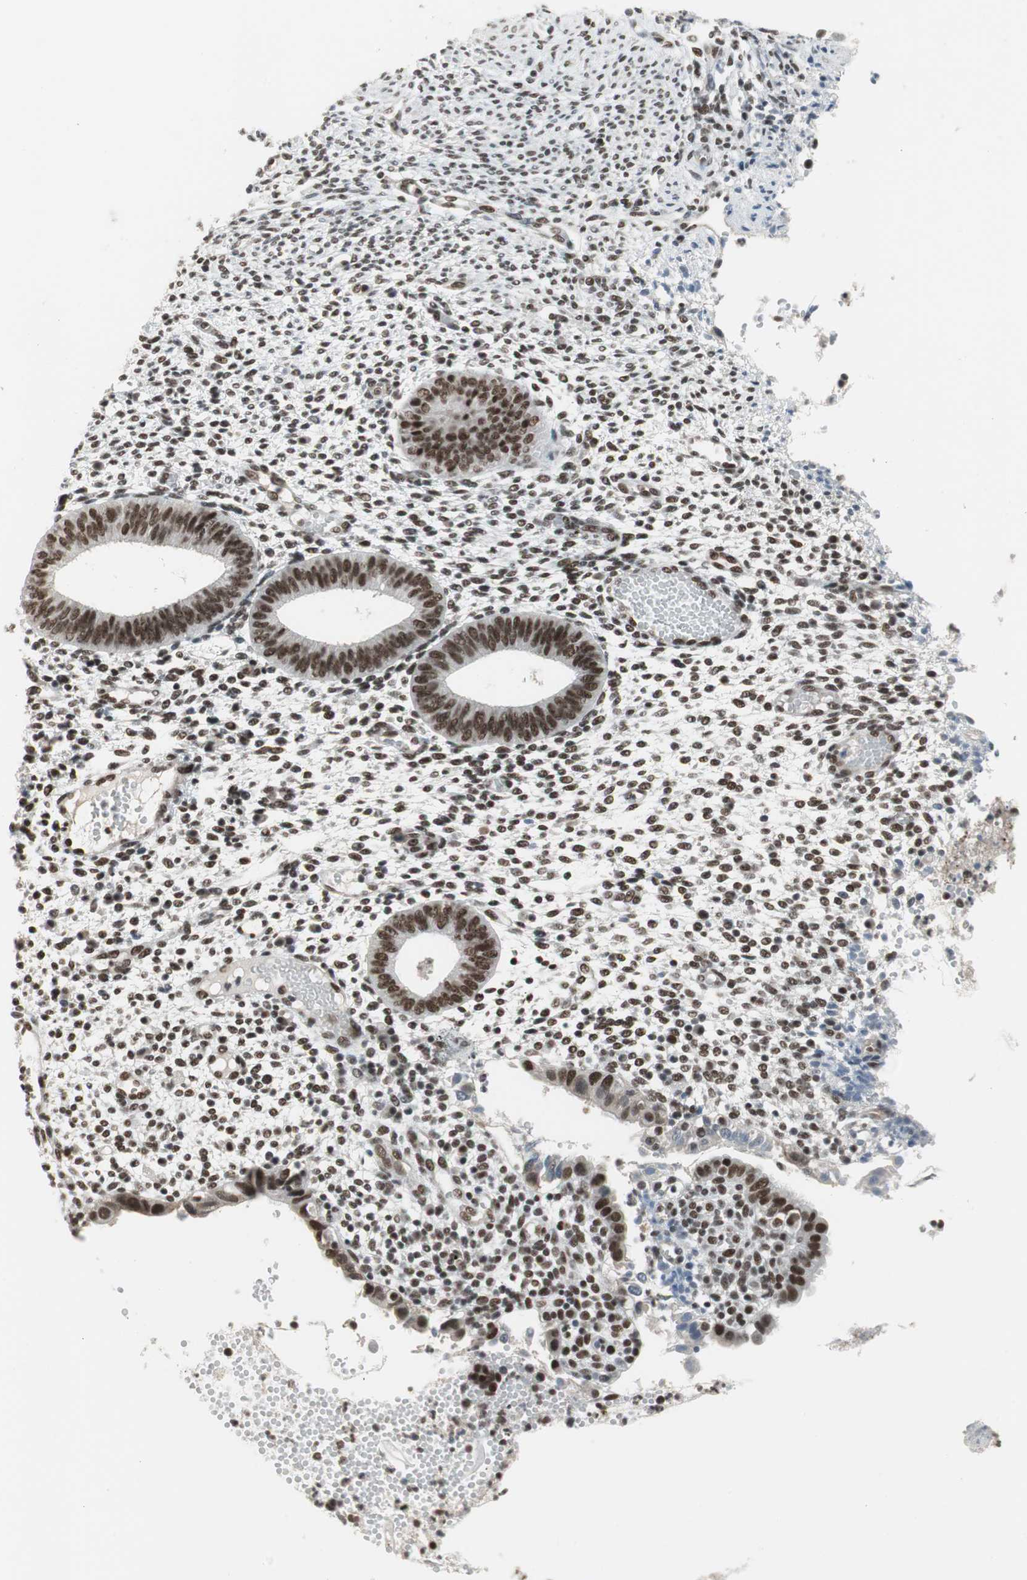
{"staining": {"intensity": "strong", "quantity": ">75%", "location": "nuclear"}, "tissue": "endometrium", "cell_type": "Cells in endometrial stroma", "image_type": "normal", "snomed": [{"axis": "morphology", "description": "Normal tissue, NOS"}, {"axis": "topography", "description": "Endometrium"}], "caption": "Unremarkable endometrium shows strong nuclear expression in approximately >75% of cells in endometrial stroma.", "gene": "RTF1", "patient": {"sex": "female", "age": 35}}